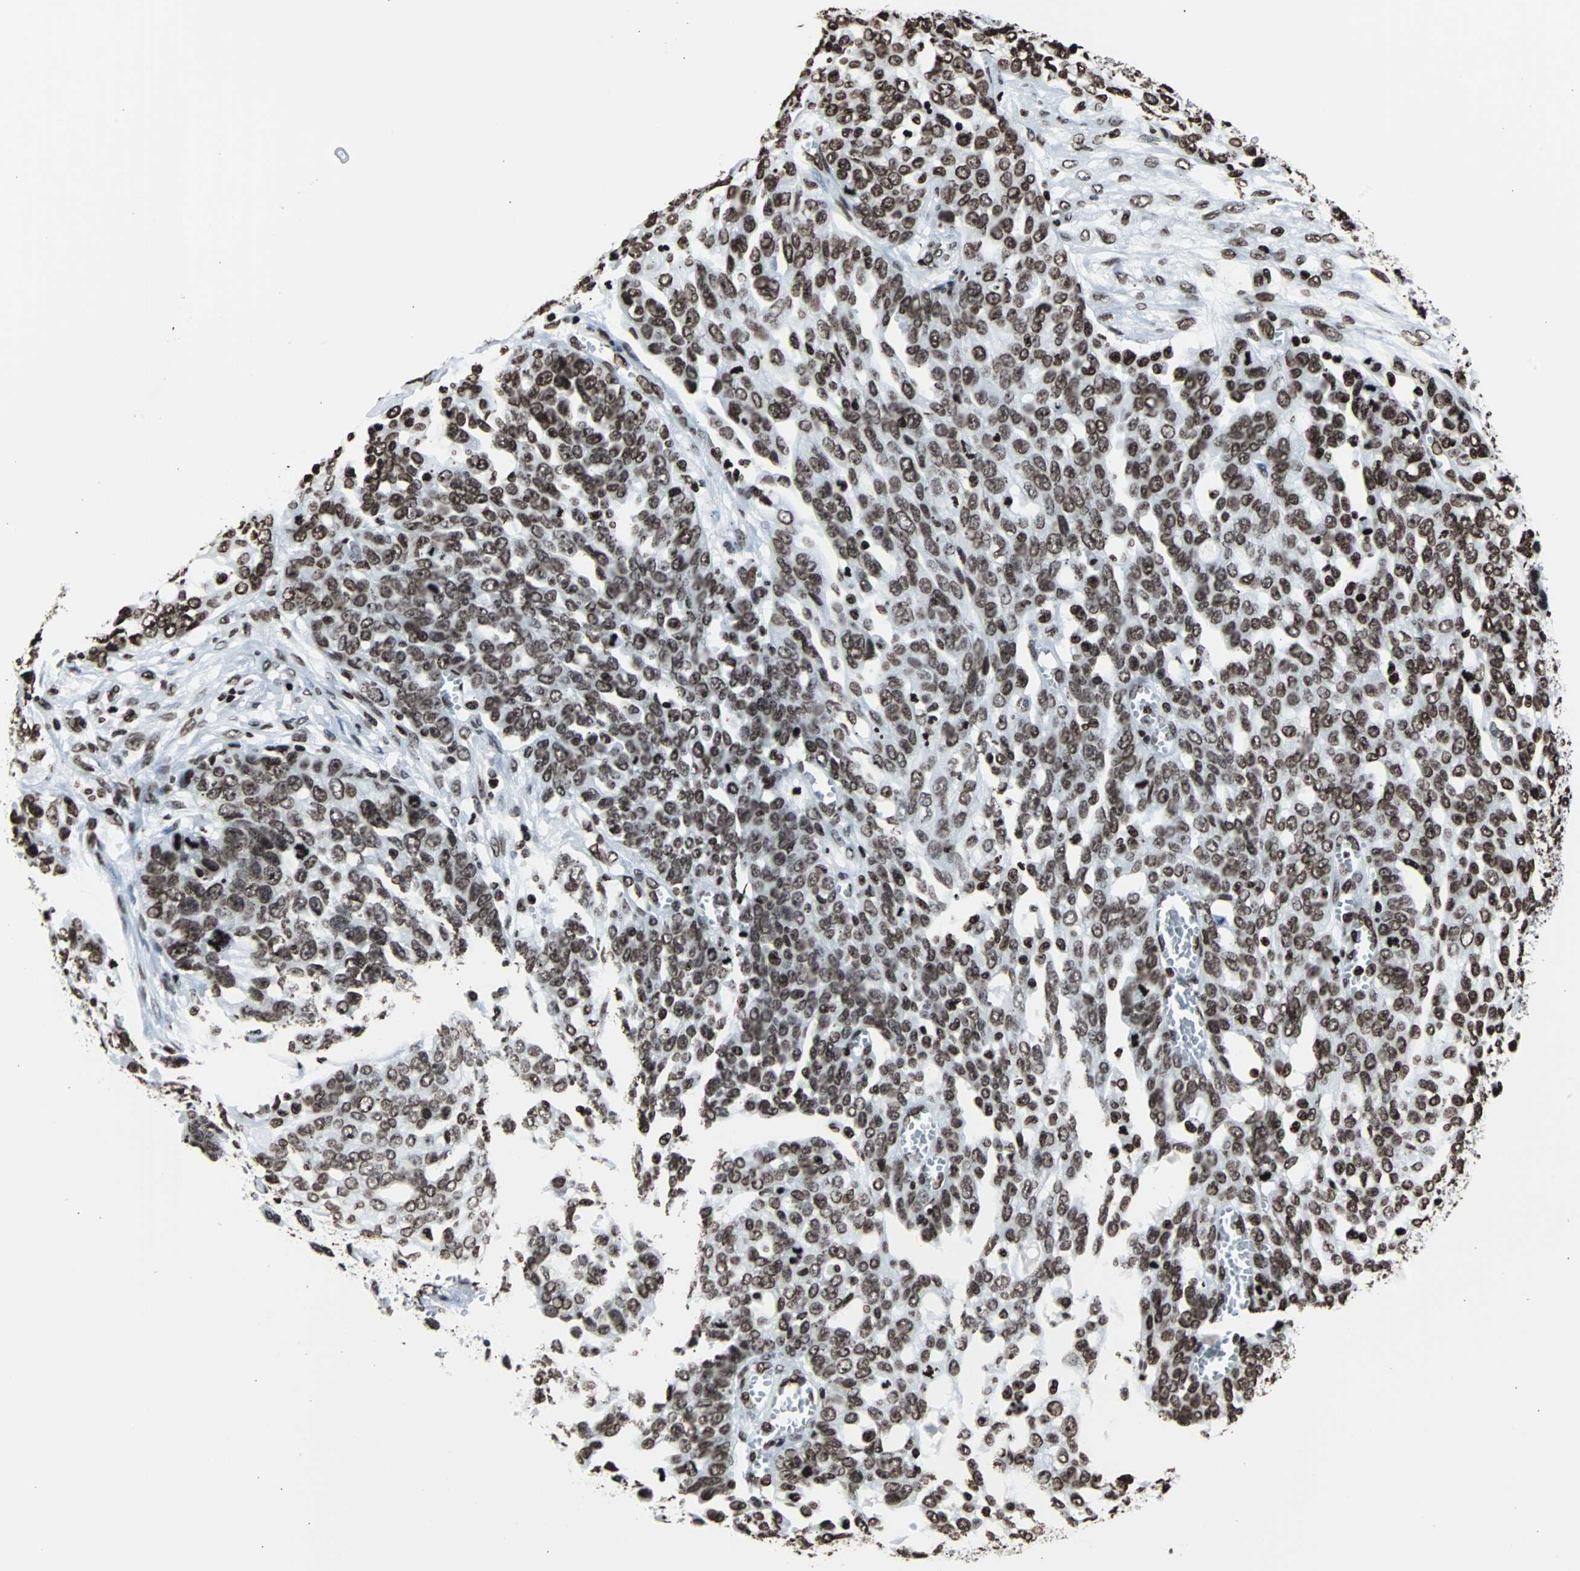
{"staining": {"intensity": "strong", "quantity": ">75%", "location": "nuclear"}, "tissue": "ovarian cancer", "cell_type": "Tumor cells", "image_type": "cancer", "snomed": [{"axis": "morphology", "description": "Cystadenocarcinoma, serous, NOS"}, {"axis": "topography", "description": "Soft tissue"}, {"axis": "topography", "description": "Ovary"}], "caption": "Human serous cystadenocarcinoma (ovarian) stained with a protein marker demonstrates strong staining in tumor cells.", "gene": "H2BC18", "patient": {"sex": "female", "age": 57}}